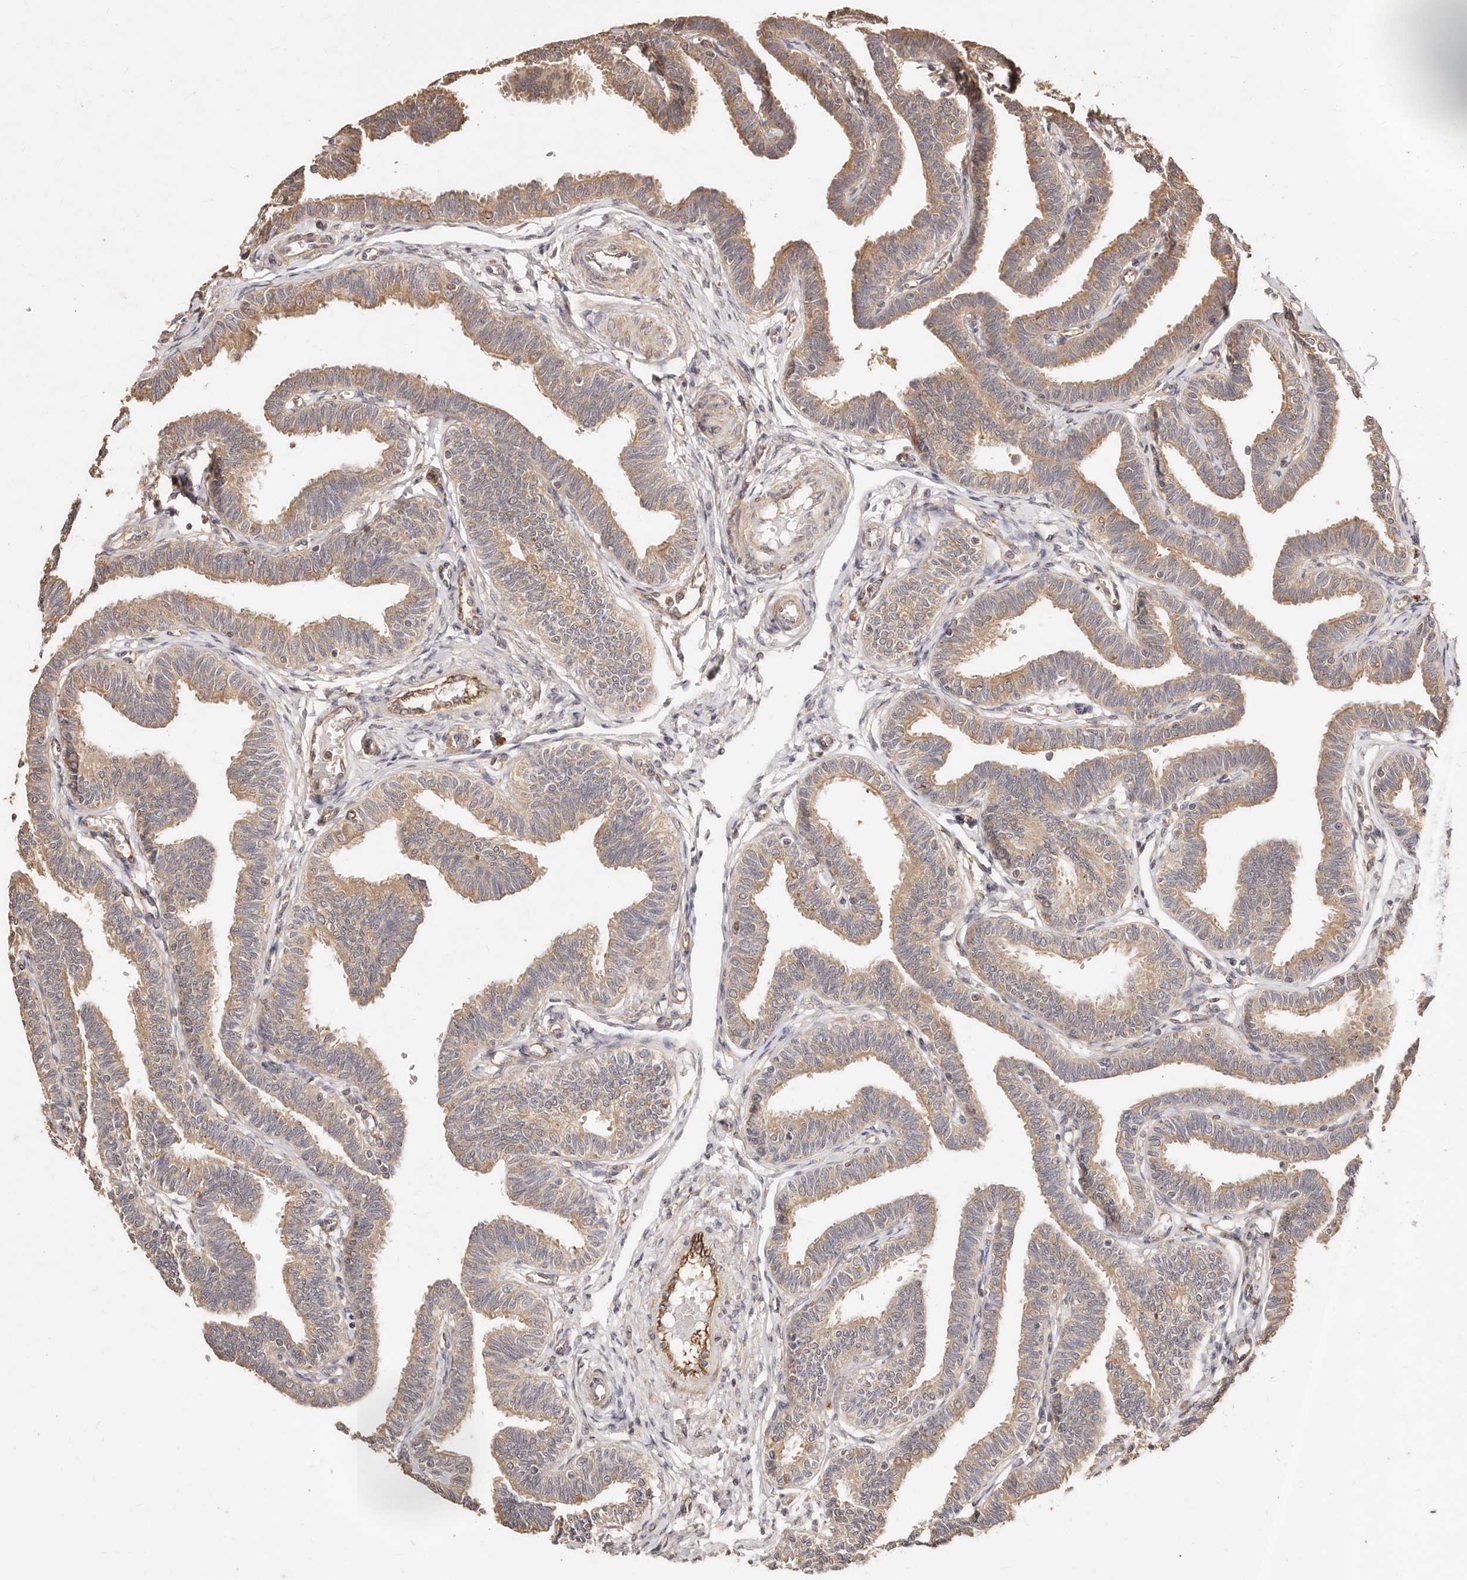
{"staining": {"intensity": "weak", "quantity": ">75%", "location": "cytoplasmic/membranous"}, "tissue": "fallopian tube", "cell_type": "Glandular cells", "image_type": "normal", "snomed": [{"axis": "morphology", "description": "Normal tissue, NOS"}, {"axis": "topography", "description": "Fallopian tube"}, {"axis": "topography", "description": "Ovary"}], "caption": "Protein expression analysis of normal fallopian tube demonstrates weak cytoplasmic/membranous staining in about >75% of glandular cells.", "gene": "CCL14", "patient": {"sex": "female", "age": 23}}